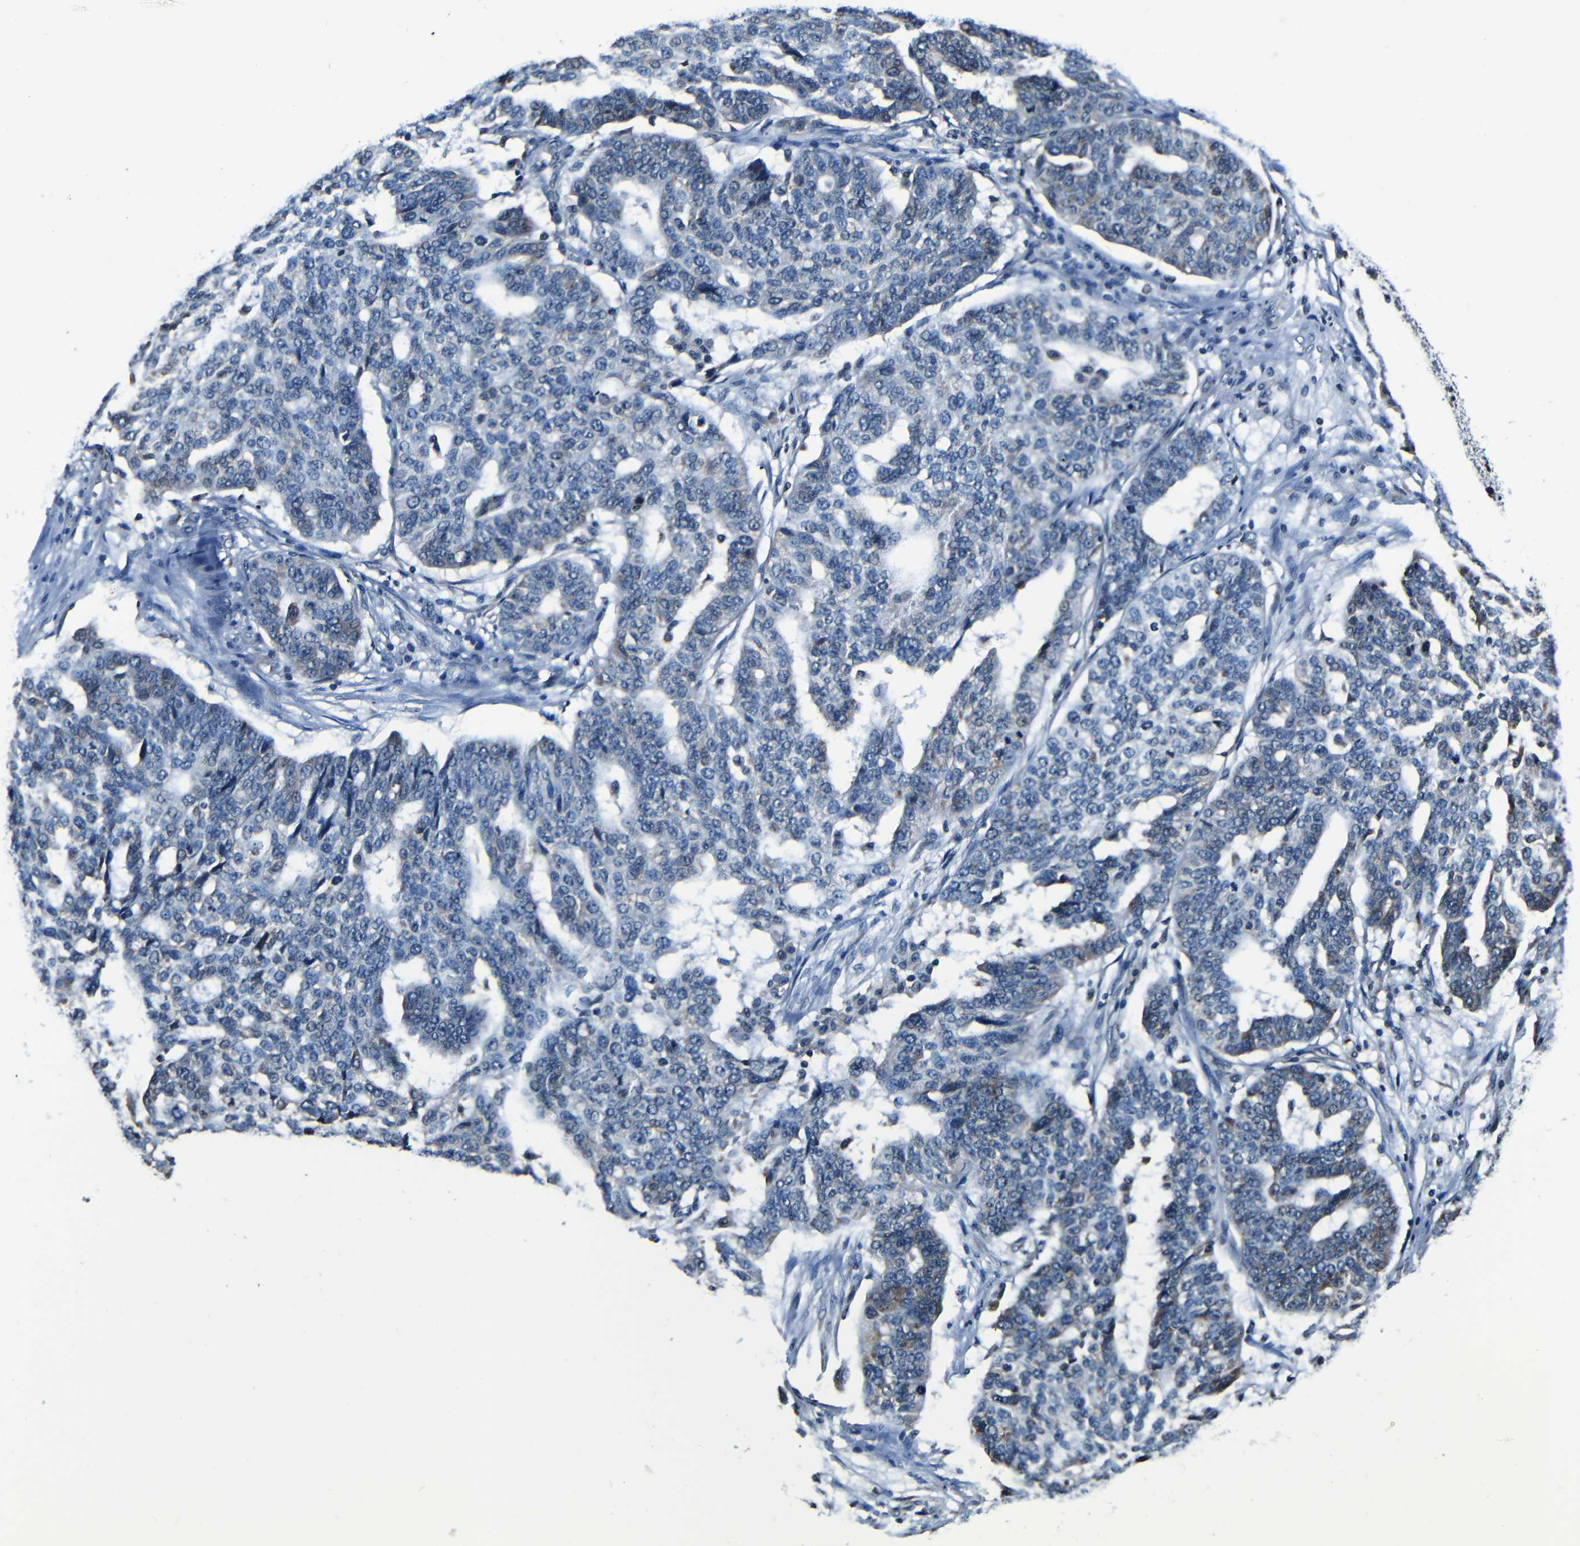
{"staining": {"intensity": "moderate", "quantity": "<25%", "location": "cytoplasmic/membranous"}, "tissue": "ovarian cancer", "cell_type": "Tumor cells", "image_type": "cancer", "snomed": [{"axis": "morphology", "description": "Cystadenocarcinoma, serous, NOS"}, {"axis": "topography", "description": "Ovary"}], "caption": "Serous cystadenocarcinoma (ovarian) stained for a protein (brown) shows moderate cytoplasmic/membranous positive positivity in approximately <25% of tumor cells.", "gene": "NCBP3", "patient": {"sex": "female", "age": 59}}